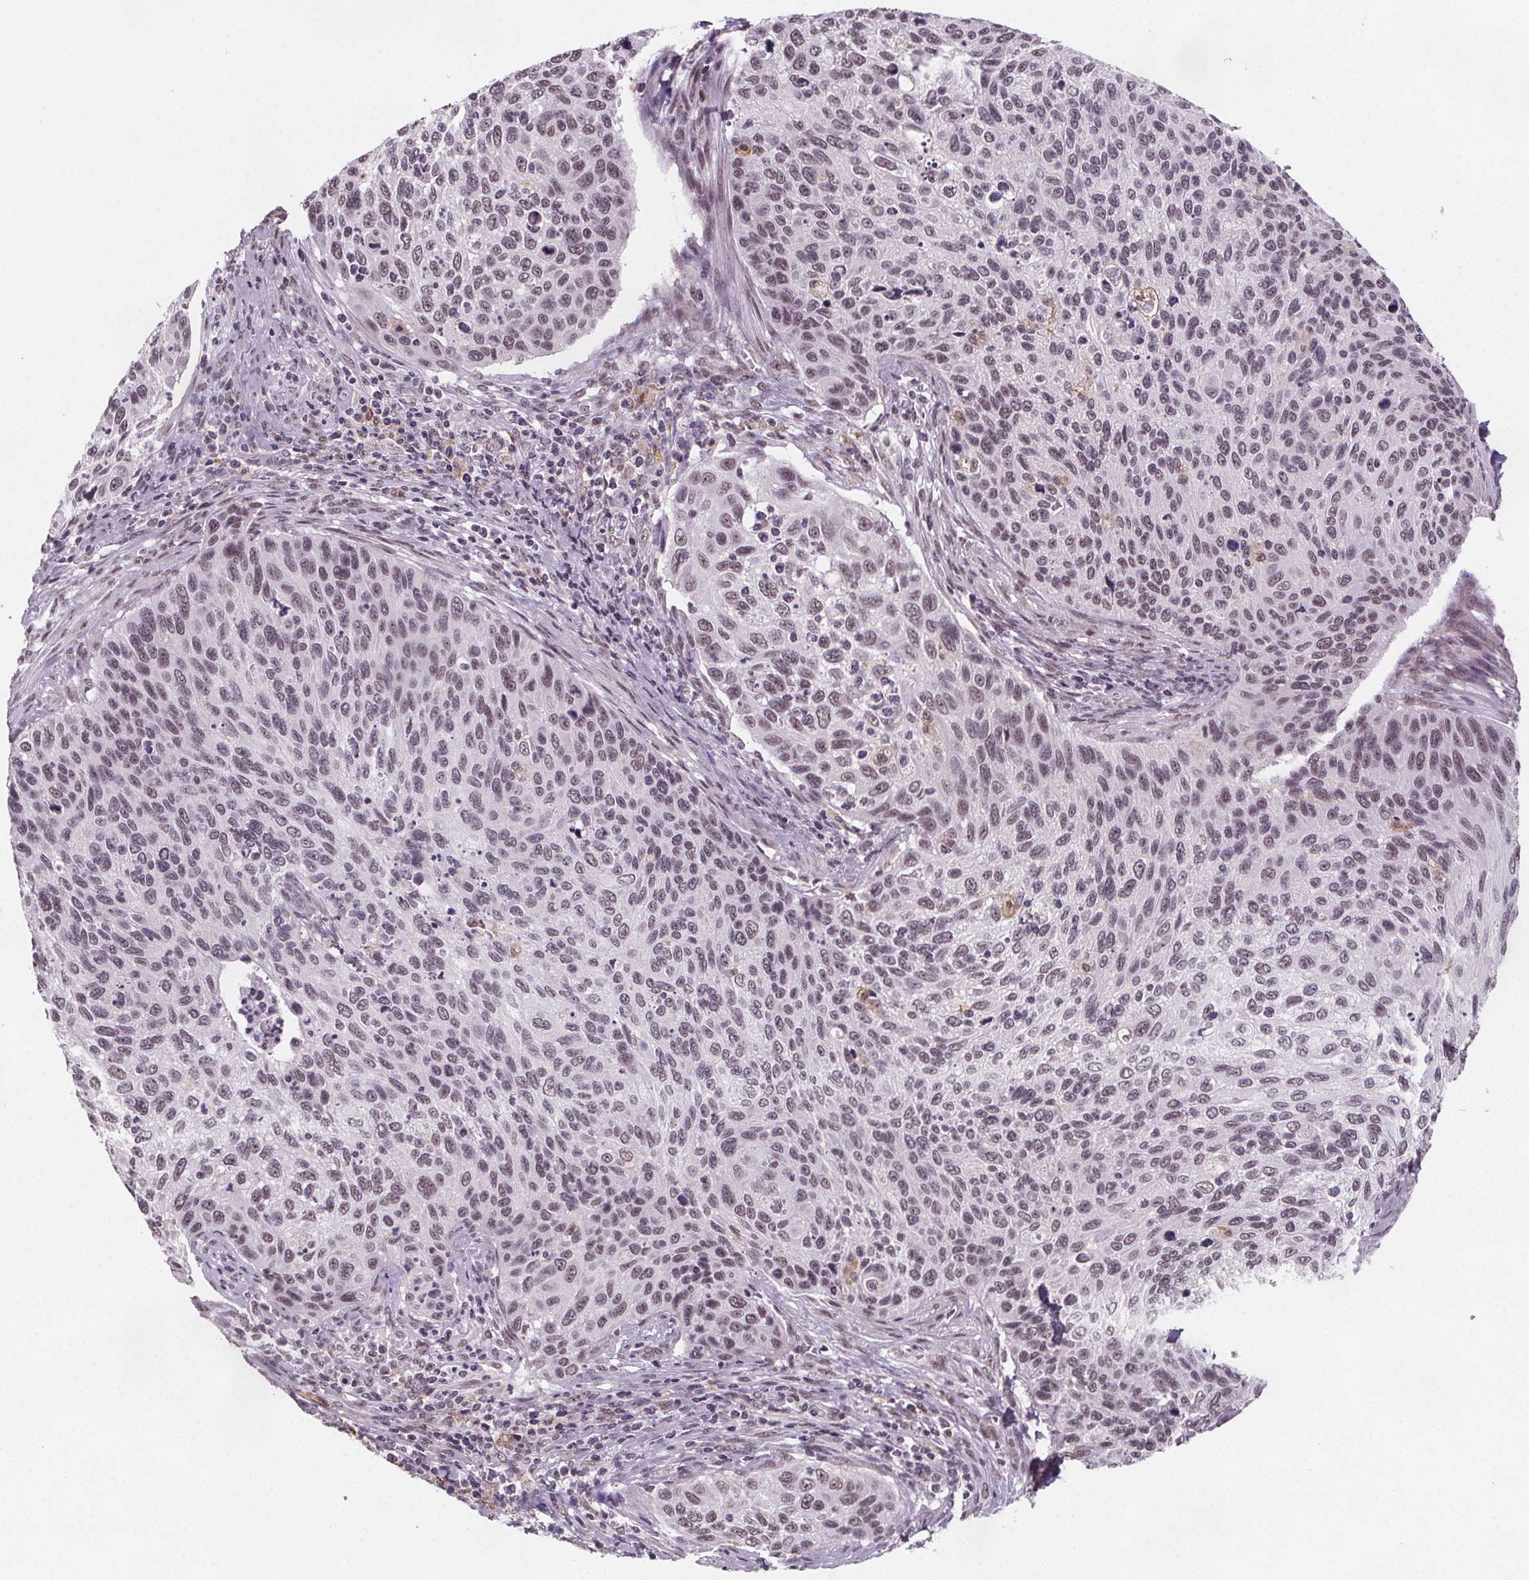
{"staining": {"intensity": "weak", "quantity": ">75%", "location": "nuclear"}, "tissue": "cervical cancer", "cell_type": "Tumor cells", "image_type": "cancer", "snomed": [{"axis": "morphology", "description": "Squamous cell carcinoma, NOS"}, {"axis": "topography", "description": "Cervix"}], "caption": "Tumor cells show low levels of weak nuclear staining in about >75% of cells in human squamous cell carcinoma (cervical).", "gene": "ZNF572", "patient": {"sex": "female", "age": 70}}